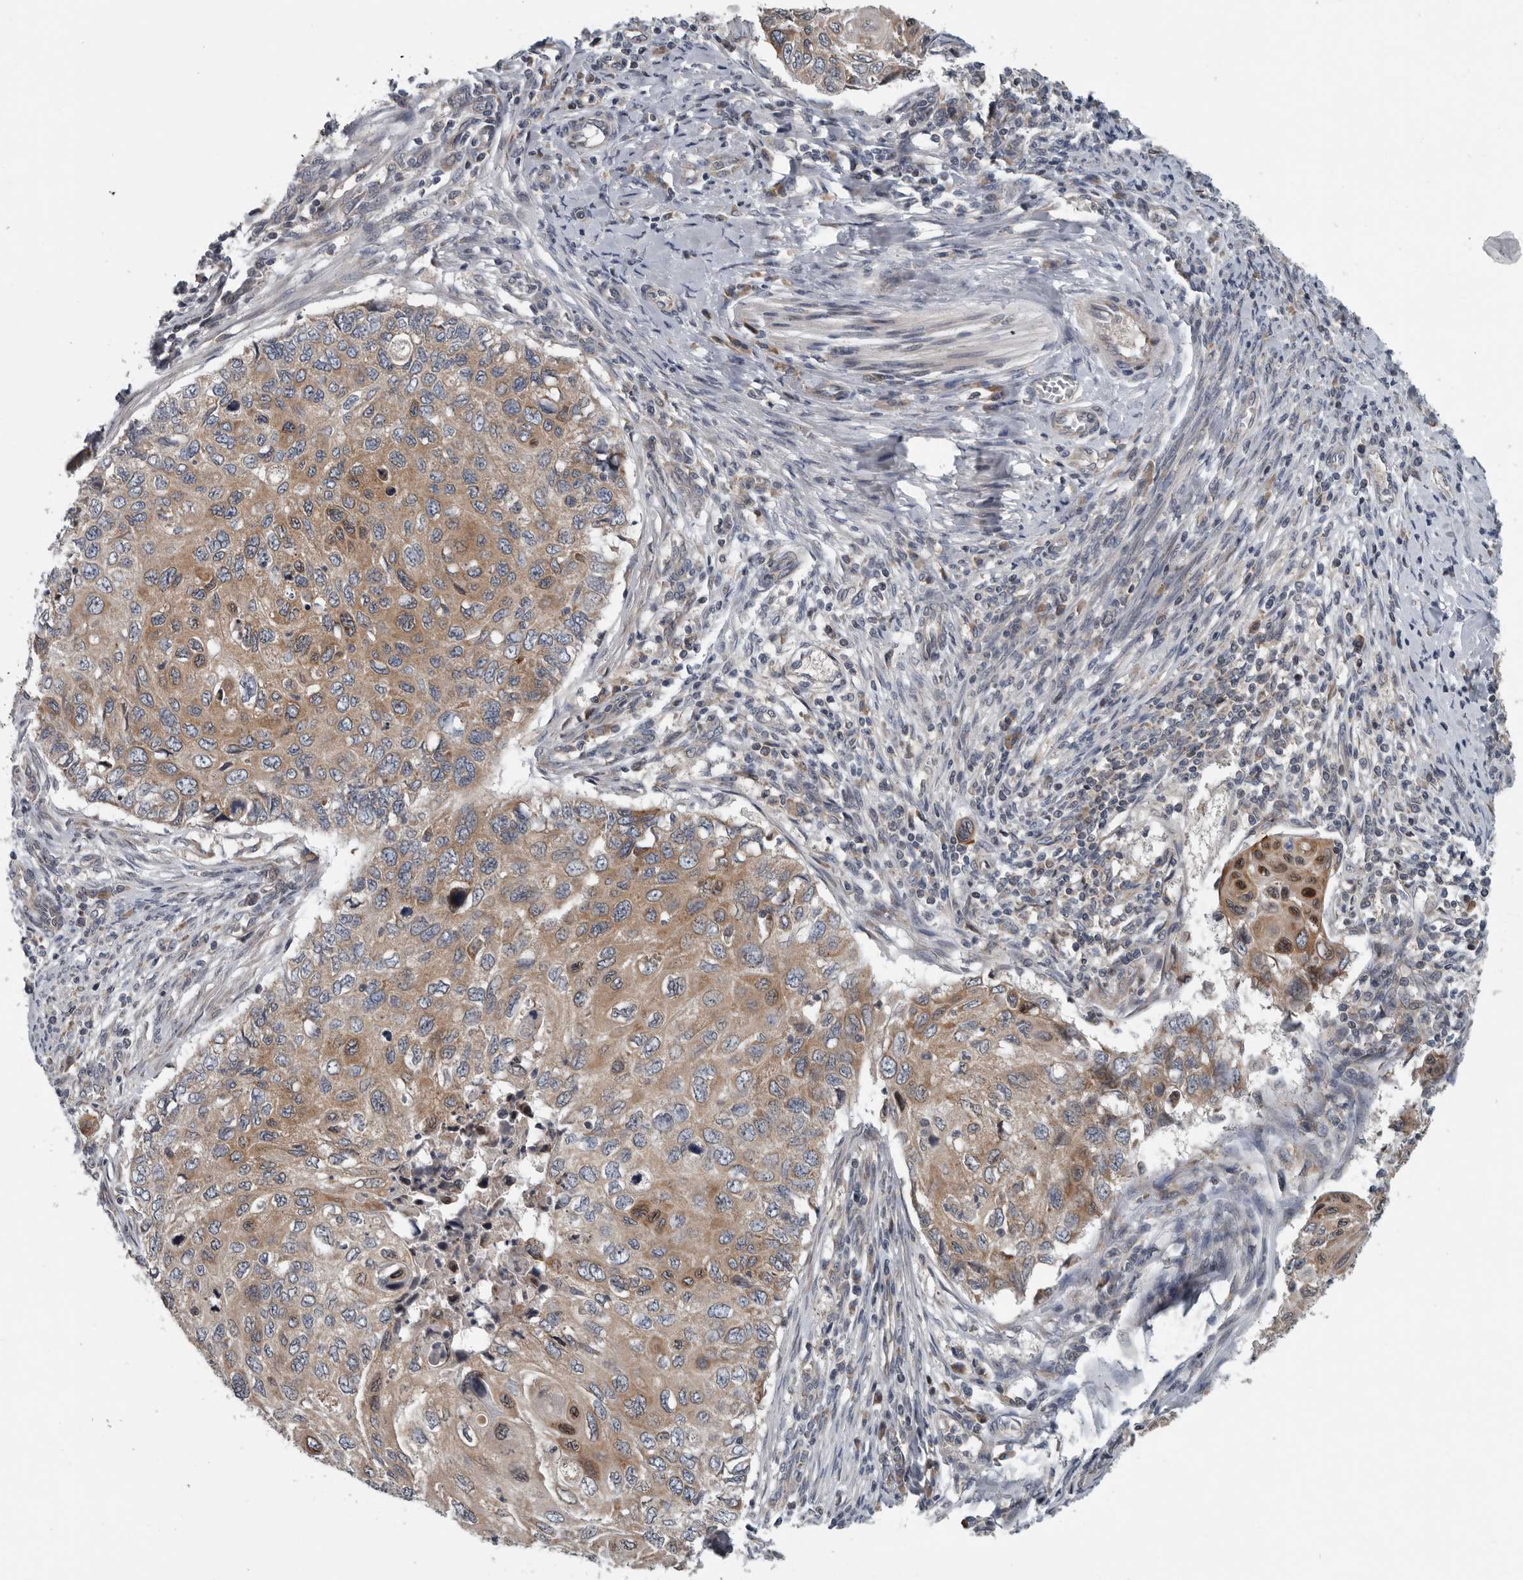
{"staining": {"intensity": "moderate", "quantity": ">75%", "location": "cytoplasmic/membranous"}, "tissue": "cervical cancer", "cell_type": "Tumor cells", "image_type": "cancer", "snomed": [{"axis": "morphology", "description": "Squamous cell carcinoma, NOS"}, {"axis": "topography", "description": "Cervix"}], "caption": "IHC histopathology image of human squamous cell carcinoma (cervical) stained for a protein (brown), which shows medium levels of moderate cytoplasmic/membranous positivity in approximately >75% of tumor cells.", "gene": "TMEM199", "patient": {"sex": "female", "age": 70}}